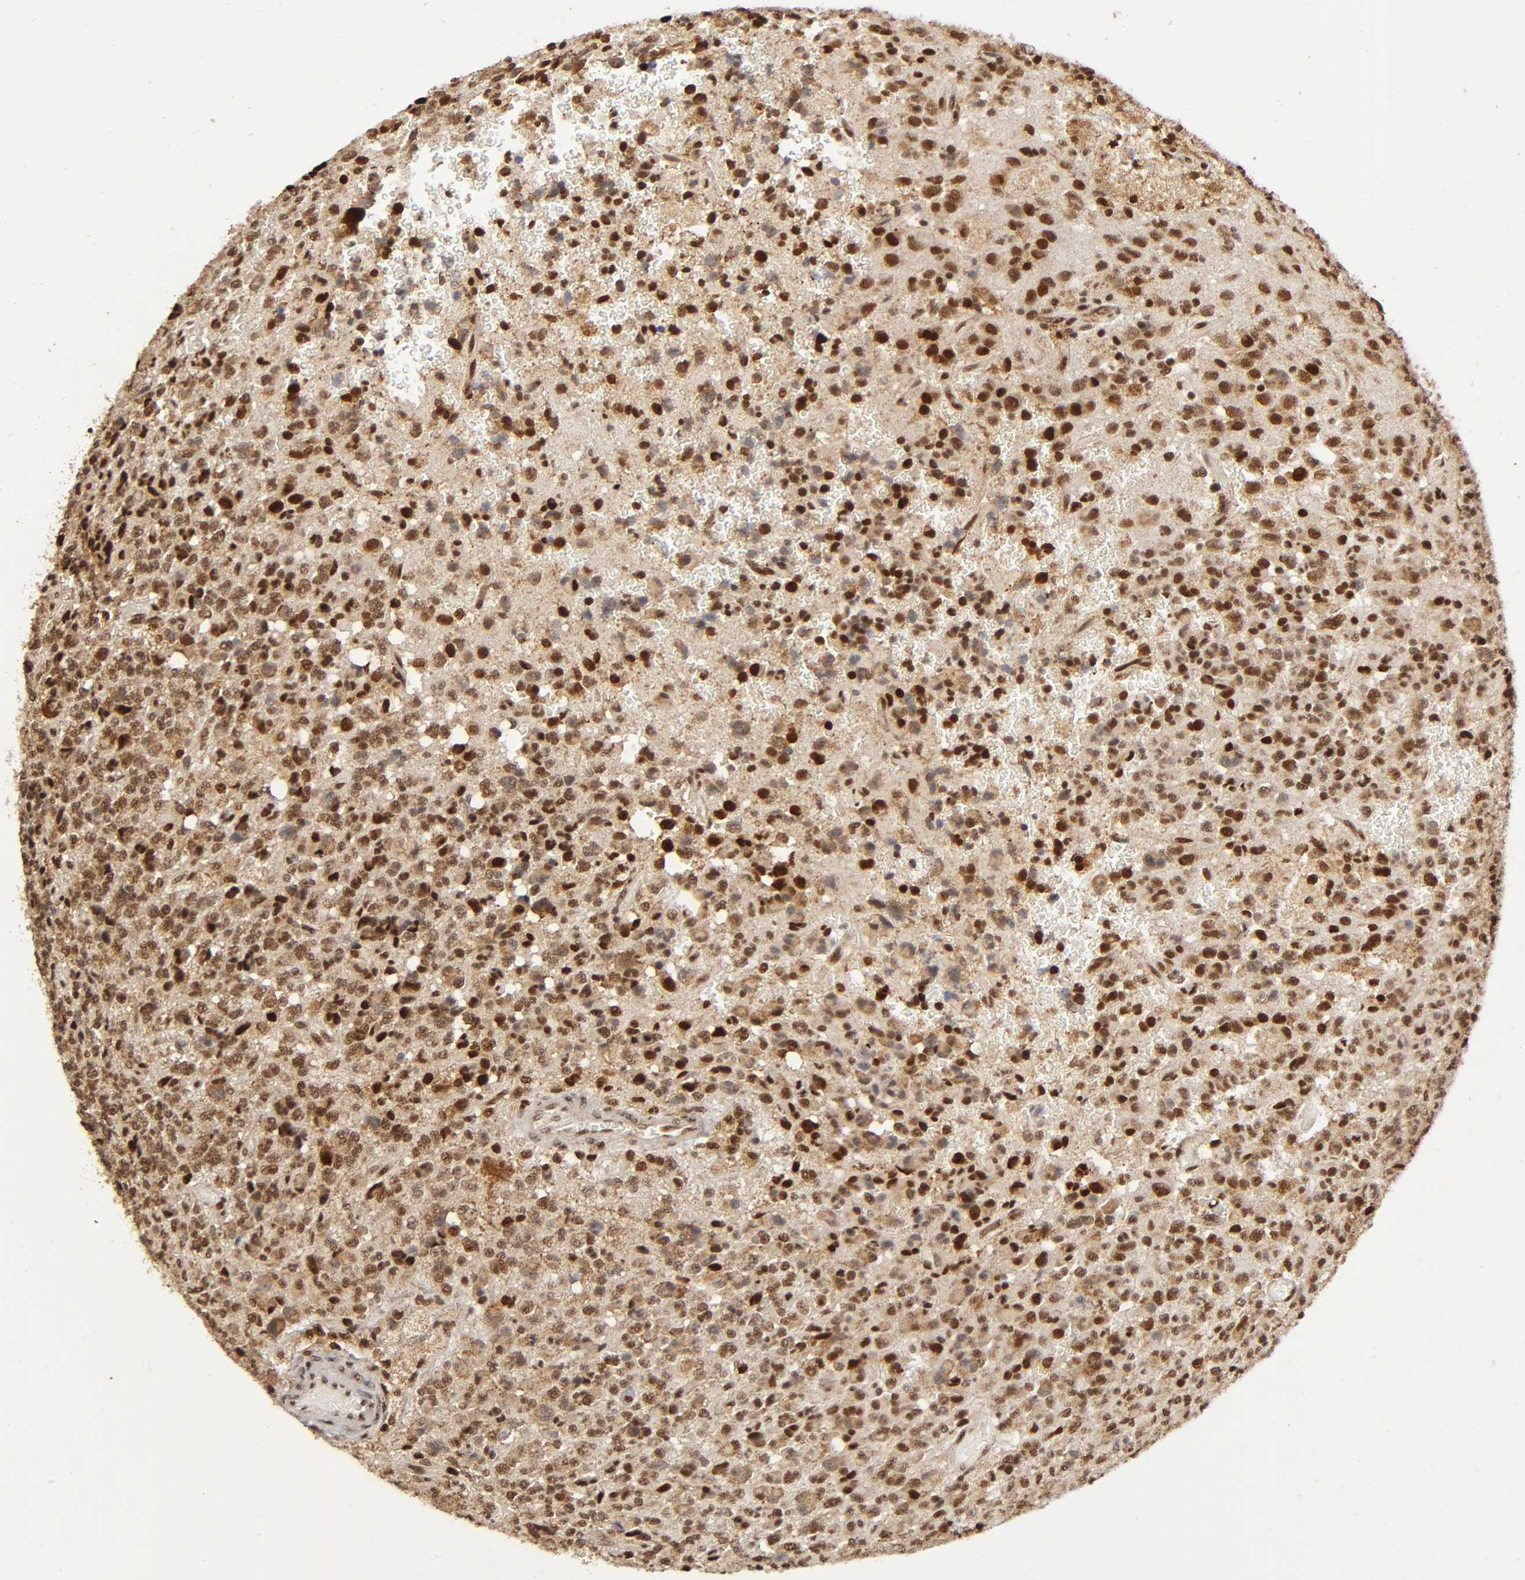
{"staining": {"intensity": "strong", "quantity": ">75%", "location": "cytoplasmic/membranous,nuclear"}, "tissue": "glioma", "cell_type": "Tumor cells", "image_type": "cancer", "snomed": [{"axis": "morphology", "description": "Glioma, malignant, High grade"}, {"axis": "topography", "description": "pancreas cauda"}], "caption": "The image demonstrates immunohistochemical staining of high-grade glioma (malignant). There is strong cytoplasmic/membranous and nuclear expression is appreciated in approximately >75% of tumor cells. The protein is shown in brown color, while the nuclei are stained blue.", "gene": "RNF122", "patient": {"sex": "male", "age": 60}}